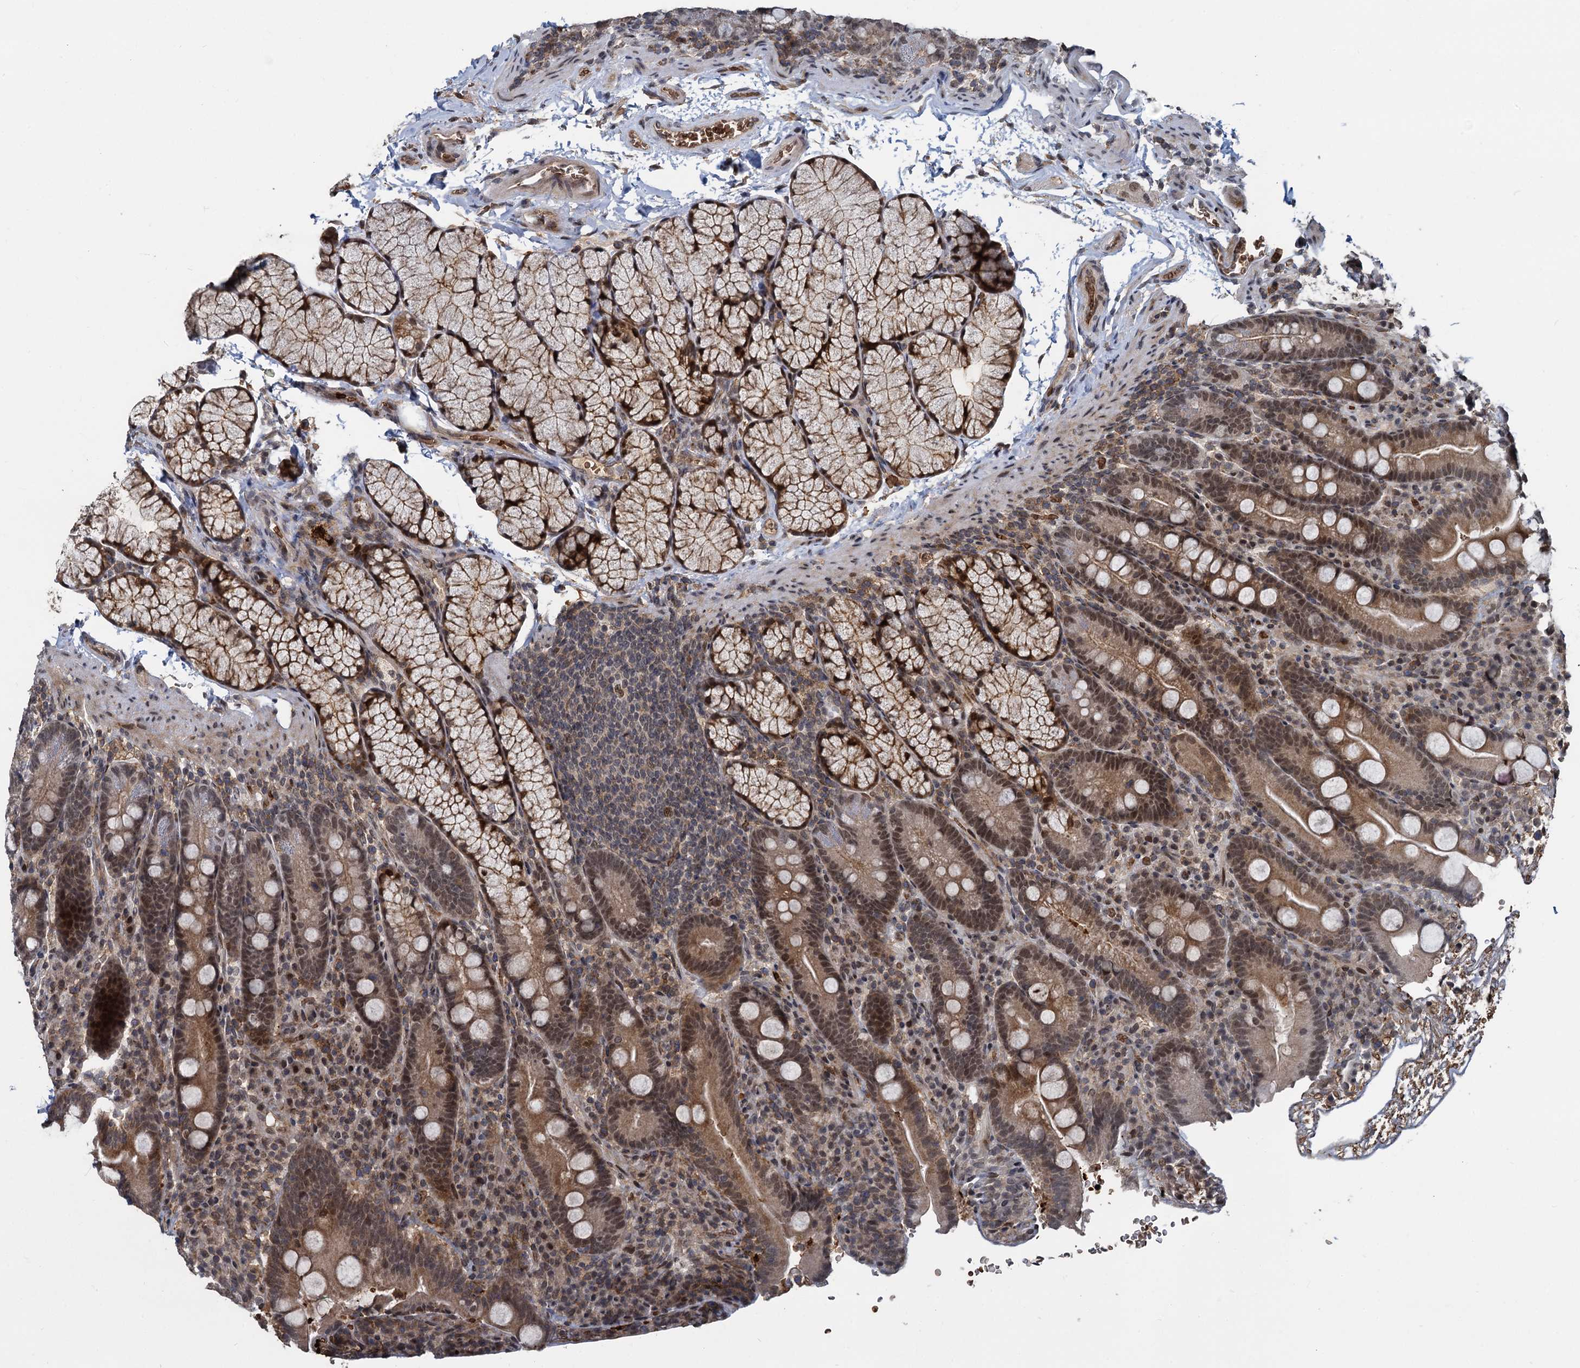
{"staining": {"intensity": "moderate", "quantity": ">75%", "location": "cytoplasmic/membranous,nuclear"}, "tissue": "duodenum", "cell_type": "Glandular cells", "image_type": "normal", "snomed": [{"axis": "morphology", "description": "Normal tissue, NOS"}, {"axis": "topography", "description": "Duodenum"}], "caption": "Protein positivity by immunohistochemistry (IHC) reveals moderate cytoplasmic/membranous,nuclear positivity in about >75% of glandular cells in benign duodenum.", "gene": "FANCI", "patient": {"sex": "male", "age": 35}}